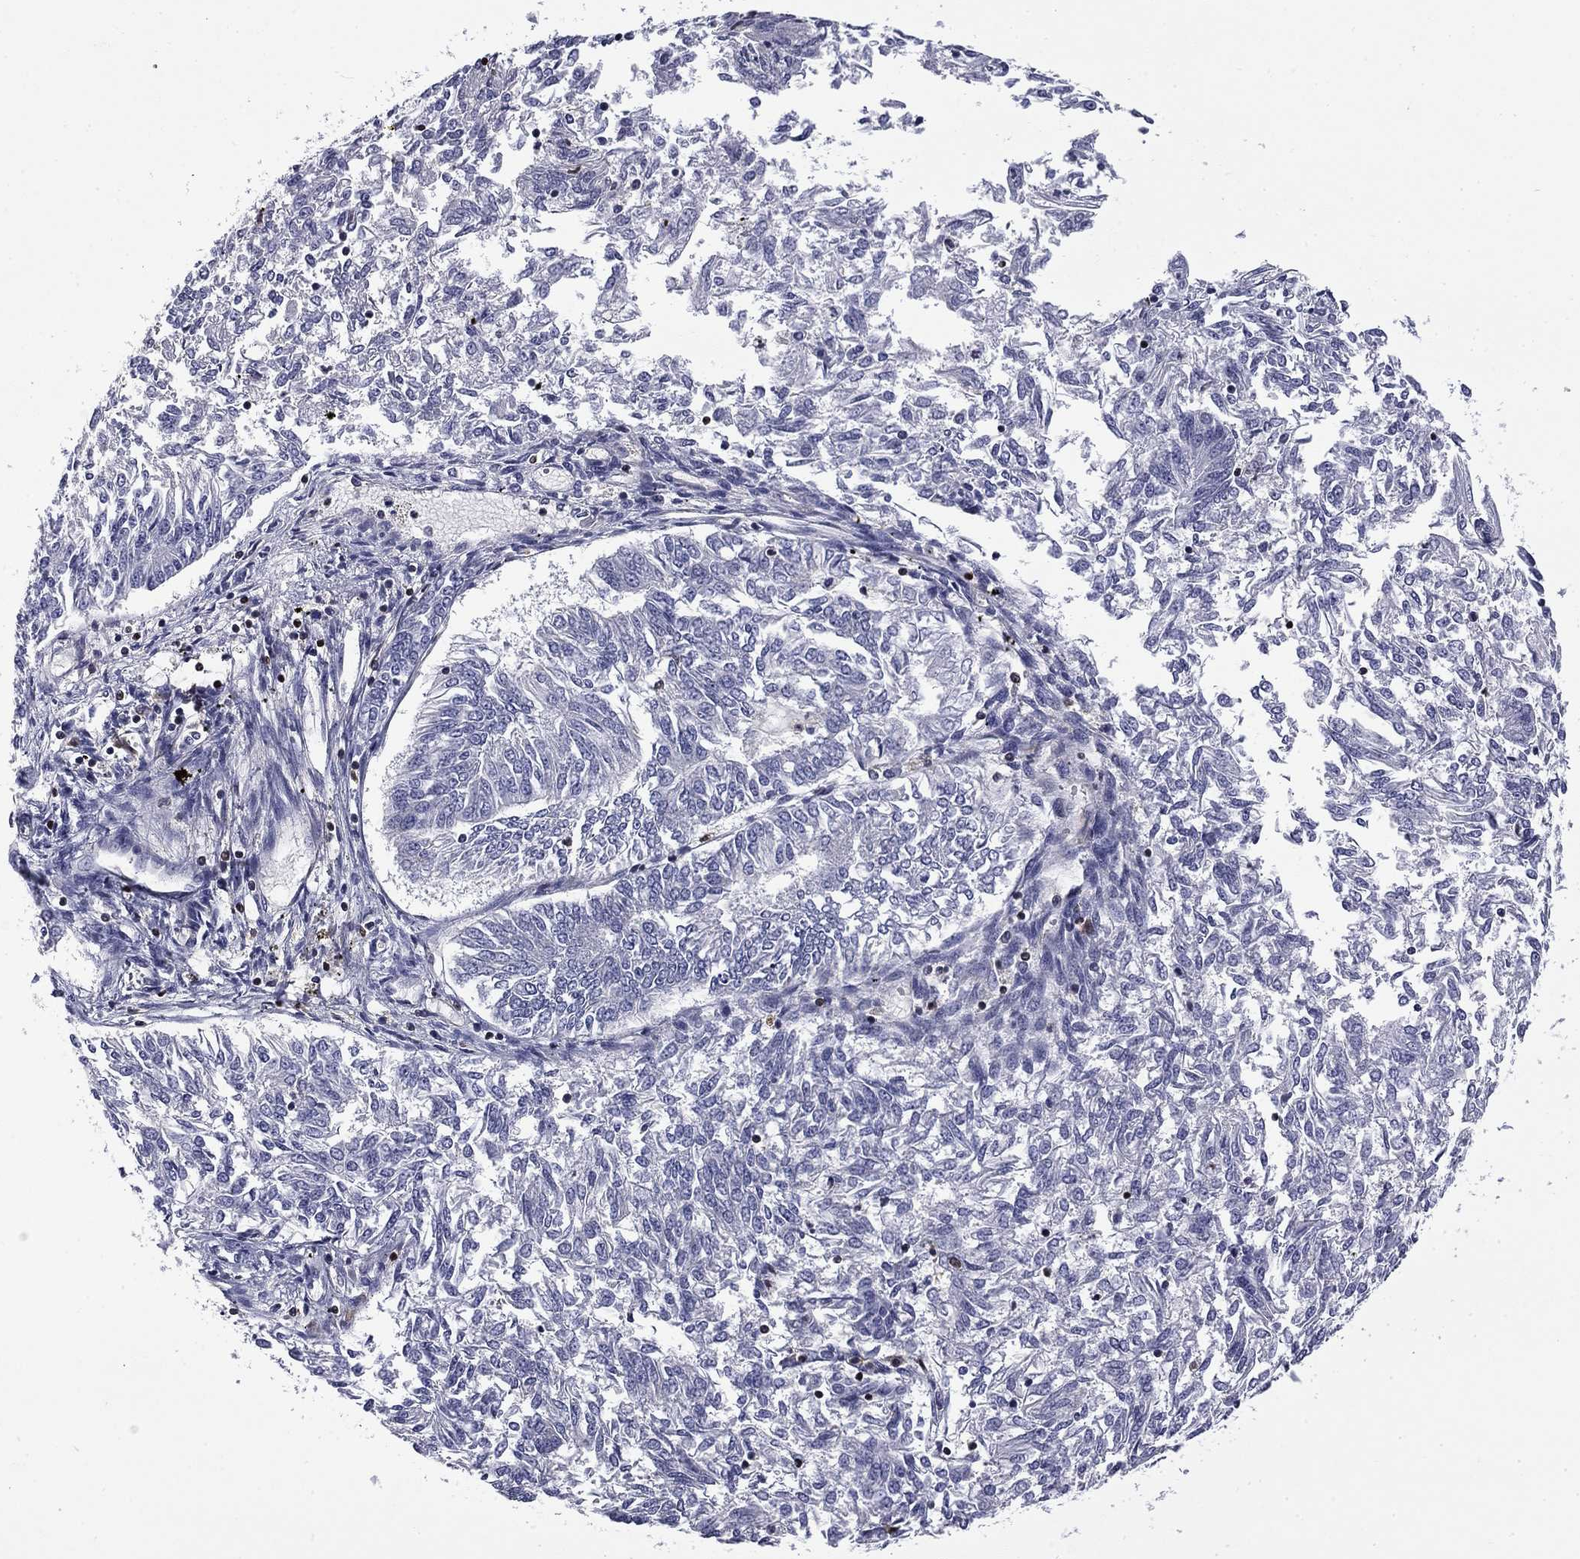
{"staining": {"intensity": "negative", "quantity": "none", "location": "none"}, "tissue": "endometrial cancer", "cell_type": "Tumor cells", "image_type": "cancer", "snomed": [{"axis": "morphology", "description": "Adenocarcinoma, NOS"}, {"axis": "topography", "description": "Endometrium"}], "caption": "Tumor cells are negative for protein expression in human endometrial cancer. (Stains: DAB immunohistochemistry with hematoxylin counter stain, Microscopy: brightfield microscopy at high magnification).", "gene": "ARHGAP45", "patient": {"sex": "female", "age": 58}}